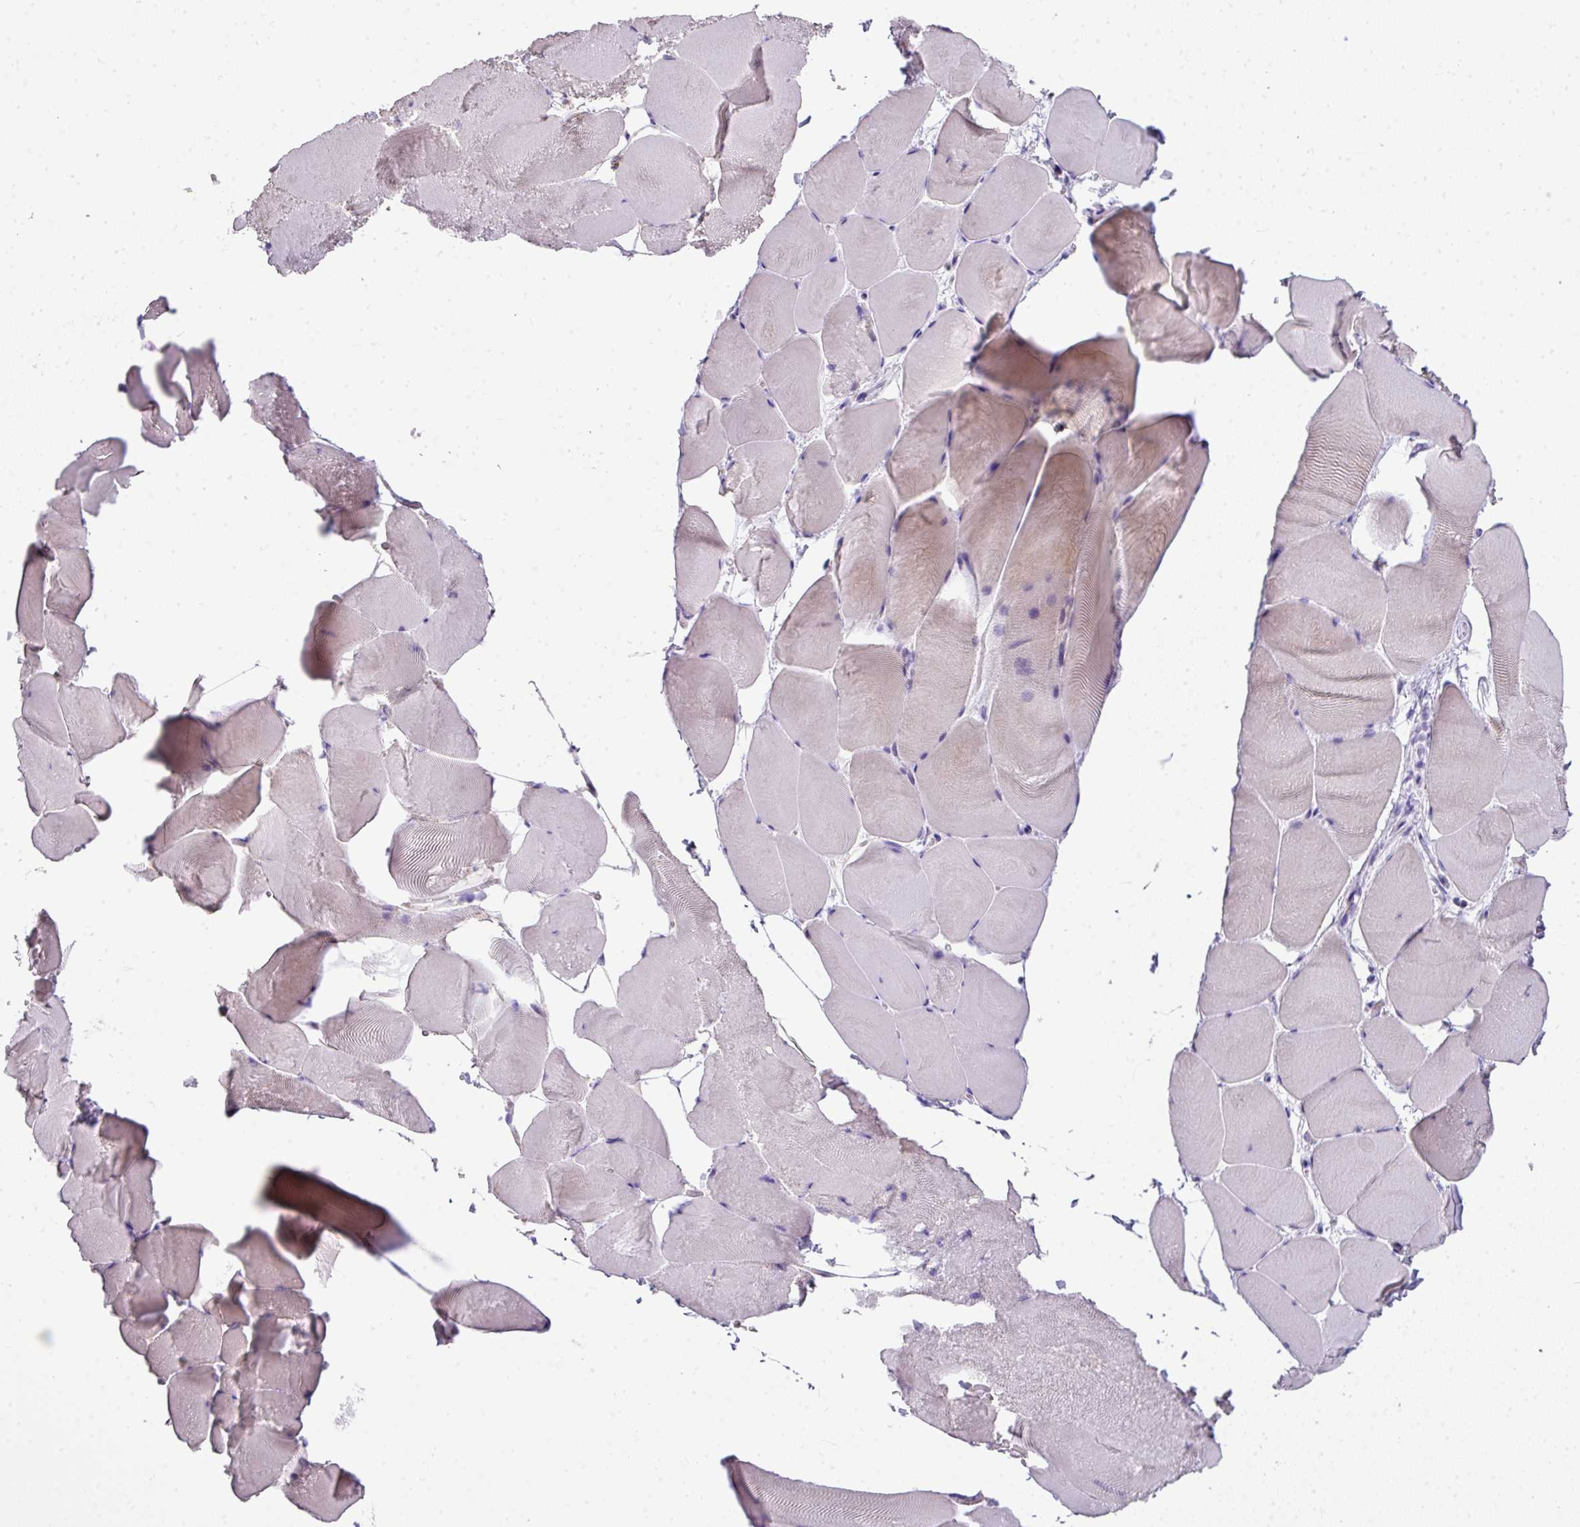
{"staining": {"intensity": "negative", "quantity": "none", "location": "none"}, "tissue": "skeletal muscle", "cell_type": "Myocytes", "image_type": "normal", "snomed": [{"axis": "morphology", "description": "Normal tissue, NOS"}, {"axis": "topography", "description": "Skeletal muscle"}], "caption": "A high-resolution image shows IHC staining of normal skeletal muscle, which shows no significant expression in myocytes.", "gene": "PALS2", "patient": {"sex": "female", "age": 64}}